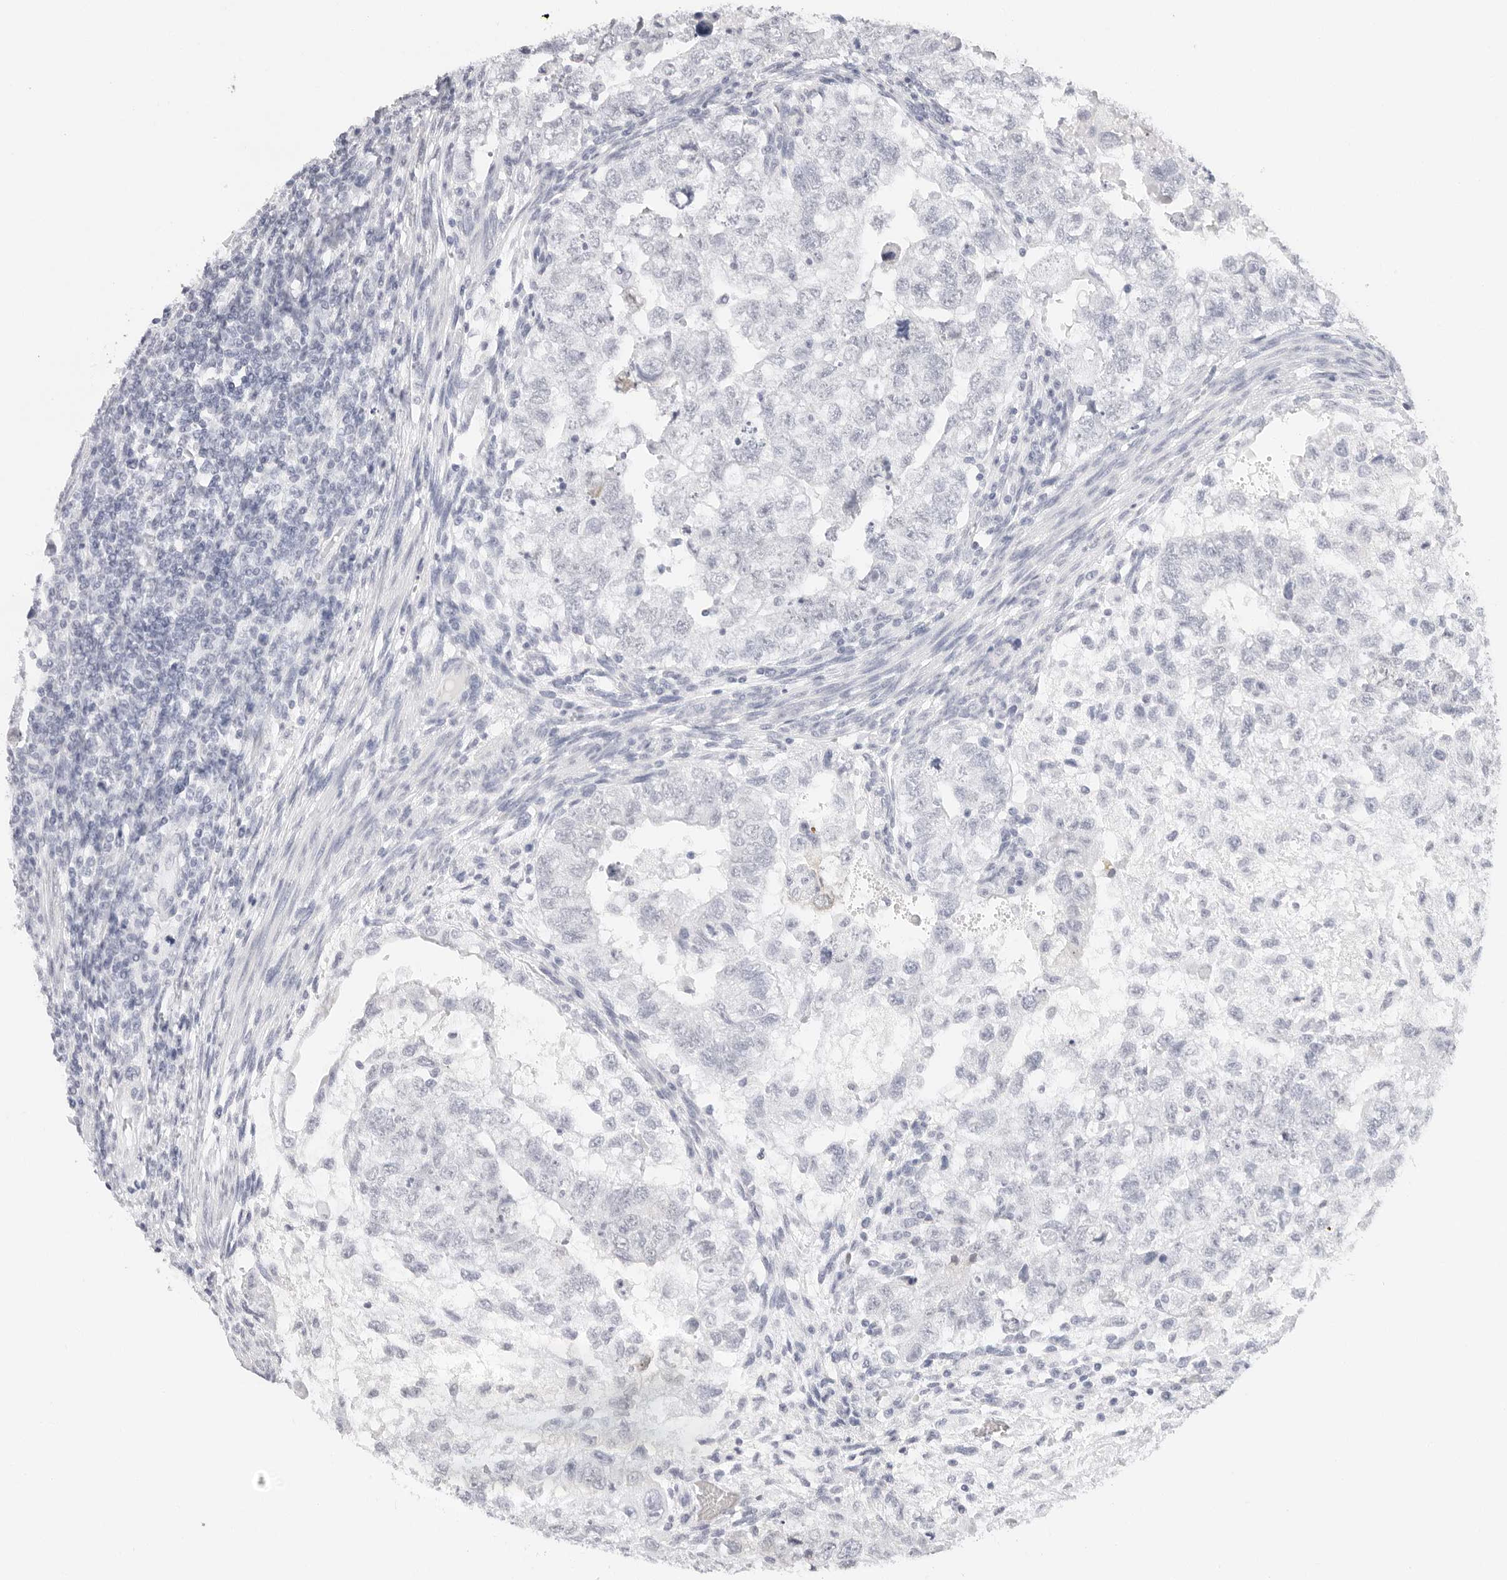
{"staining": {"intensity": "negative", "quantity": "none", "location": "none"}, "tissue": "testis cancer", "cell_type": "Tumor cells", "image_type": "cancer", "snomed": [{"axis": "morphology", "description": "Carcinoma, Embryonal, NOS"}, {"axis": "topography", "description": "Testis"}], "caption": "A micrograph of testis cancer stained for a protein displays no brown staining in tumor cells.", "gene": "AGMAT", "patient": {"sex": "male", "age": 37}}